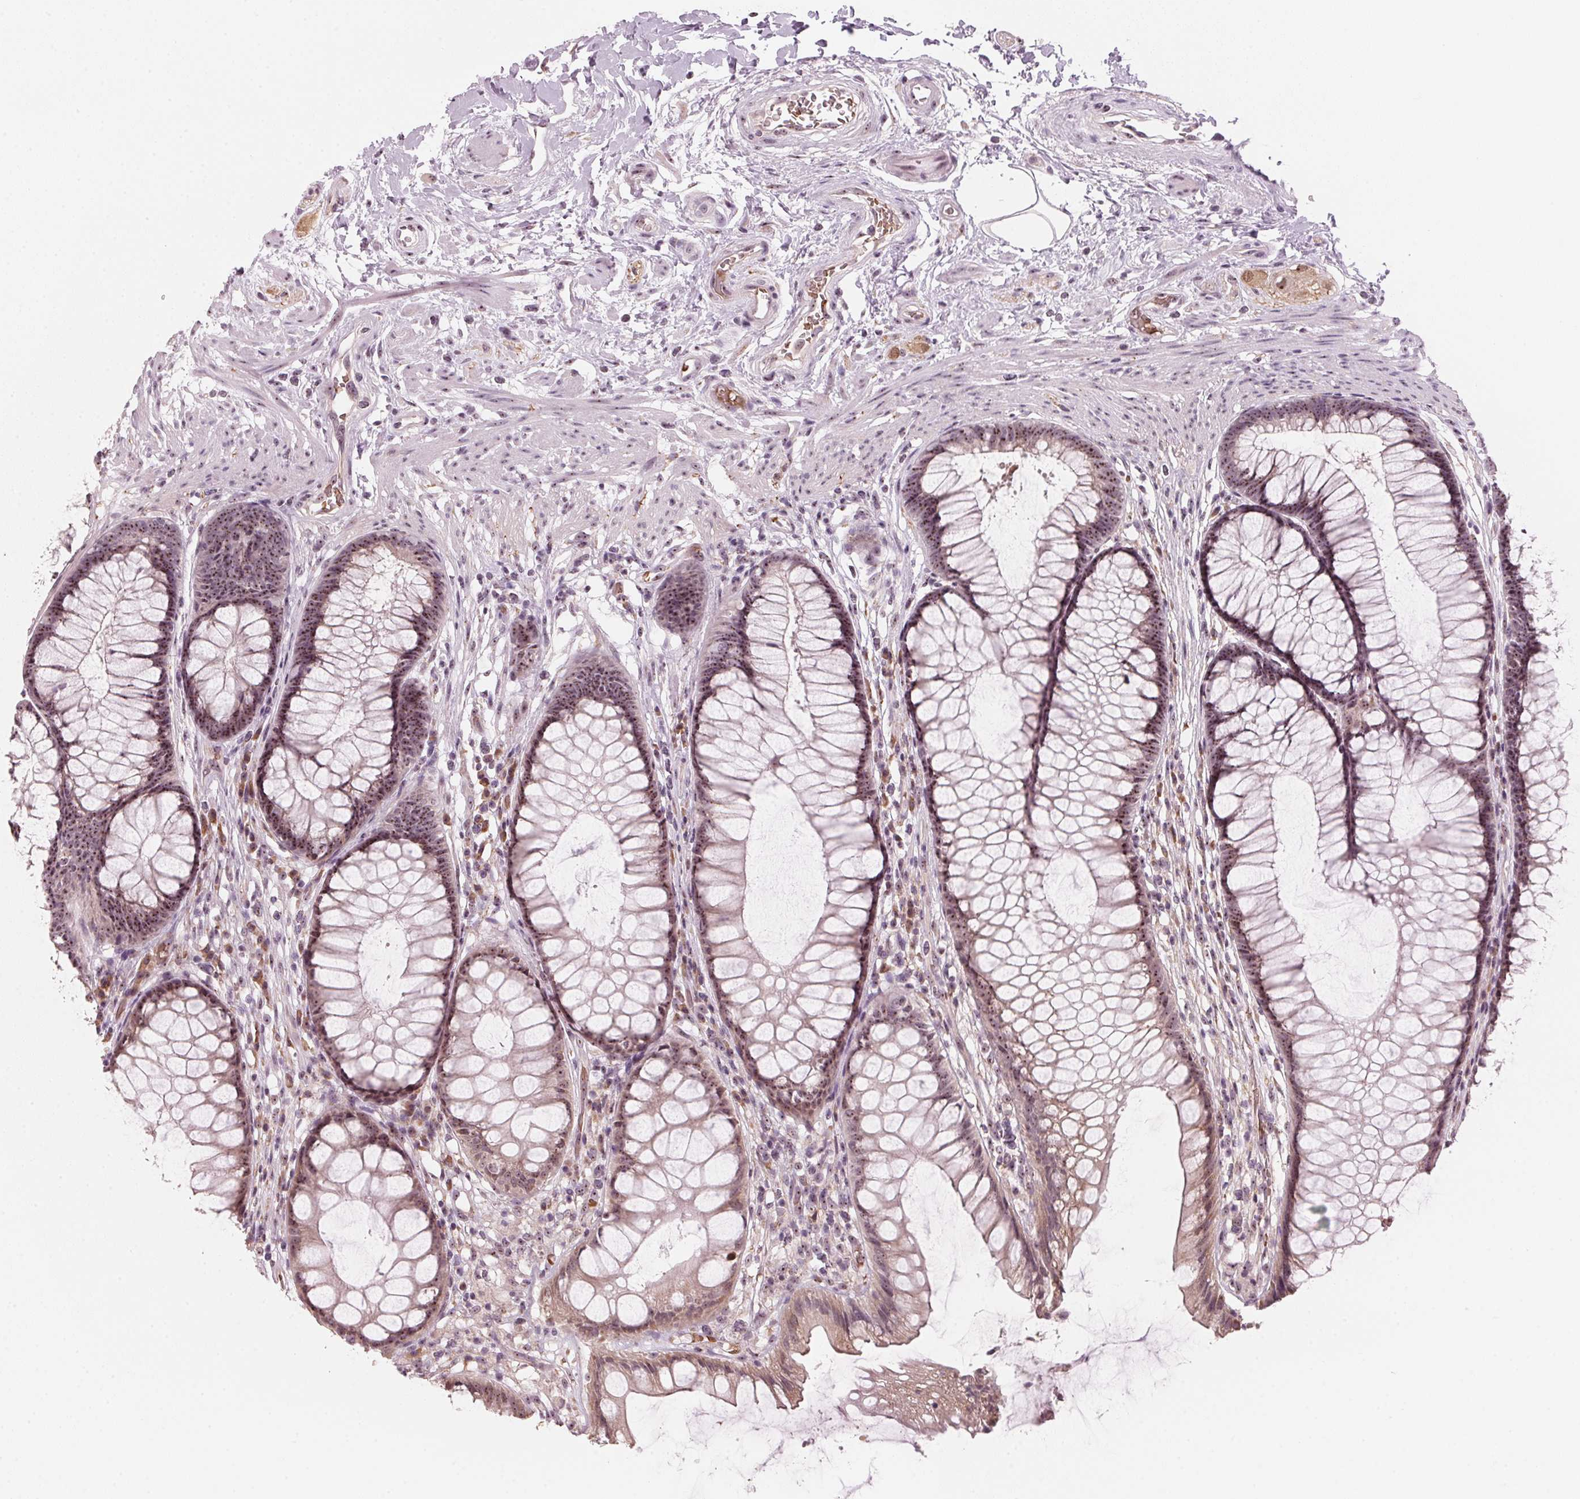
{"staining": {"intensity": "weak", "quantity": ">75%", "location": "cytoplasmic/membranous,nuclear"}, "tissue": "rectum", "cell_type": "Glandular cells", "image_type": "normal", "snomed": [{"axis": "morphology", "description": "Normal tissue, NOS"}, {"axis": "topography", "description": "Smooth muscle"}, {"axis": "topography", "description": "Rectum"}], "caption": "IHC micrograph of benign rectum stained for a protein (brown), which exhibits low levels of weak cytoplasmic/membranous,nuclear expression in about >75% of glandular cells.", "gene": "DNTTIP2", "patient": {"sex": "male", "age": 53}}